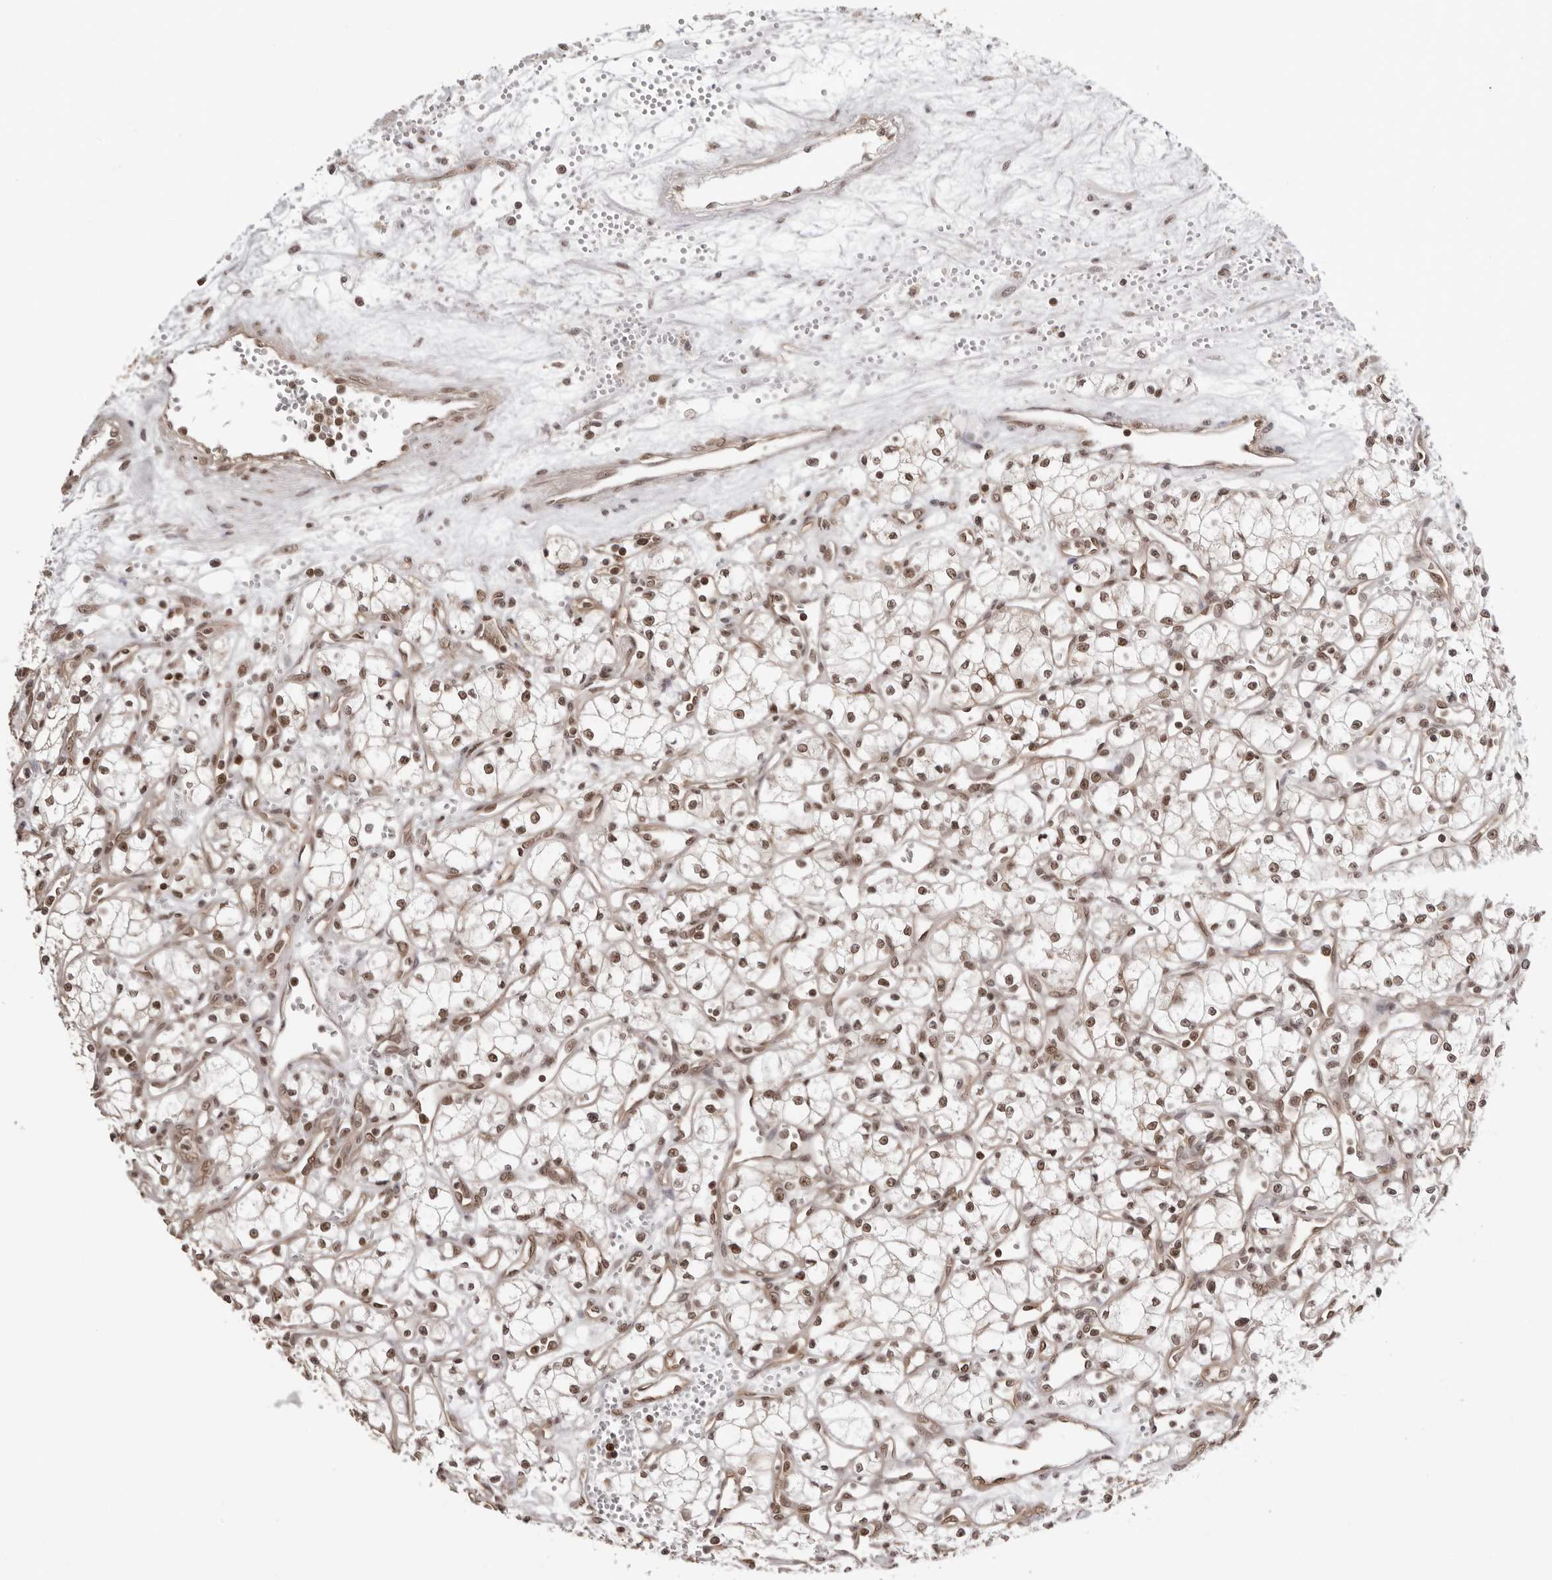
{"staining": {"intensity": "moderate", "quantity": ">75%", "location": "nuclear"}, "tissue": "renal cancer", "cell_type": "Tumor cells", "image_type": "cancer", "snomed": [{"axis": "morphology", "description": "Adenocarcinoma, NOS"}, {"axis": "topography", "description": "Kidney"}], "caption": "IHC (DAB (3,3'-diaminobenzidine)) staining of renal cancer demonstrates moderate nuclear protein positivity in about >75% of tumor cells.", "gene": "SDE2", "patient": {"sex": "male", "age": 59}}